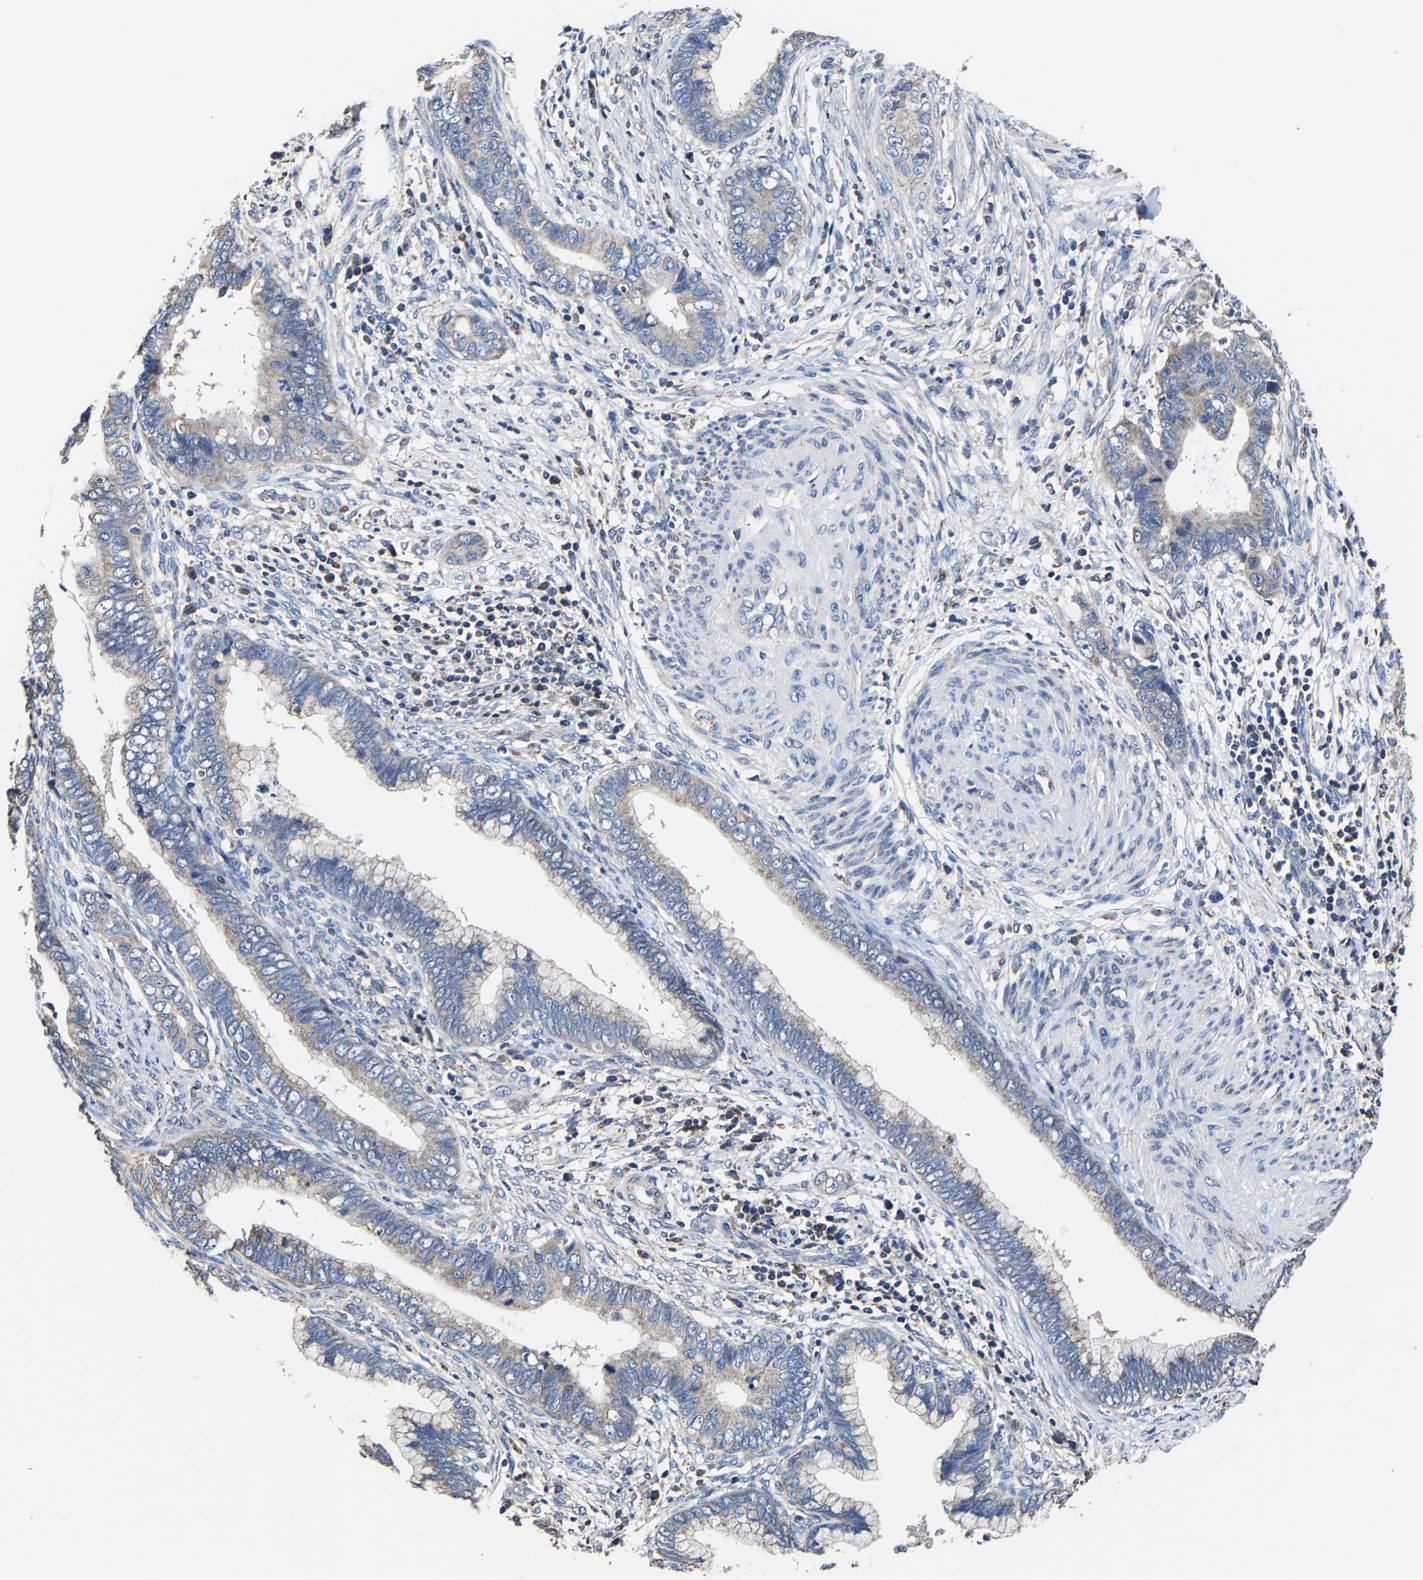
{"staining": {"intensity": "weak", "quantity": "<25%", "location": "cytoplasmic/membranous"}, "tissue": "cervical cancer", "cell_type": "Tumor cells", "image_type": "cancer", "snomed": [{"axis": "morphology", "description": "Adenocarcinoma, NOS"}, {"axis": "topography", "description": "Cervix"}], "caption": "Protein analysis of adenocarcinoma (cervical) reveals no significant expression in tumor cells. The staining was performed using DAB to visualize the protein expression in brown, while the nuclei were stained in blue with hematoxylin (Magnification: 20x).", "gene": "ZCCHC7", "patient": {"sex": "female", "age": 44}}